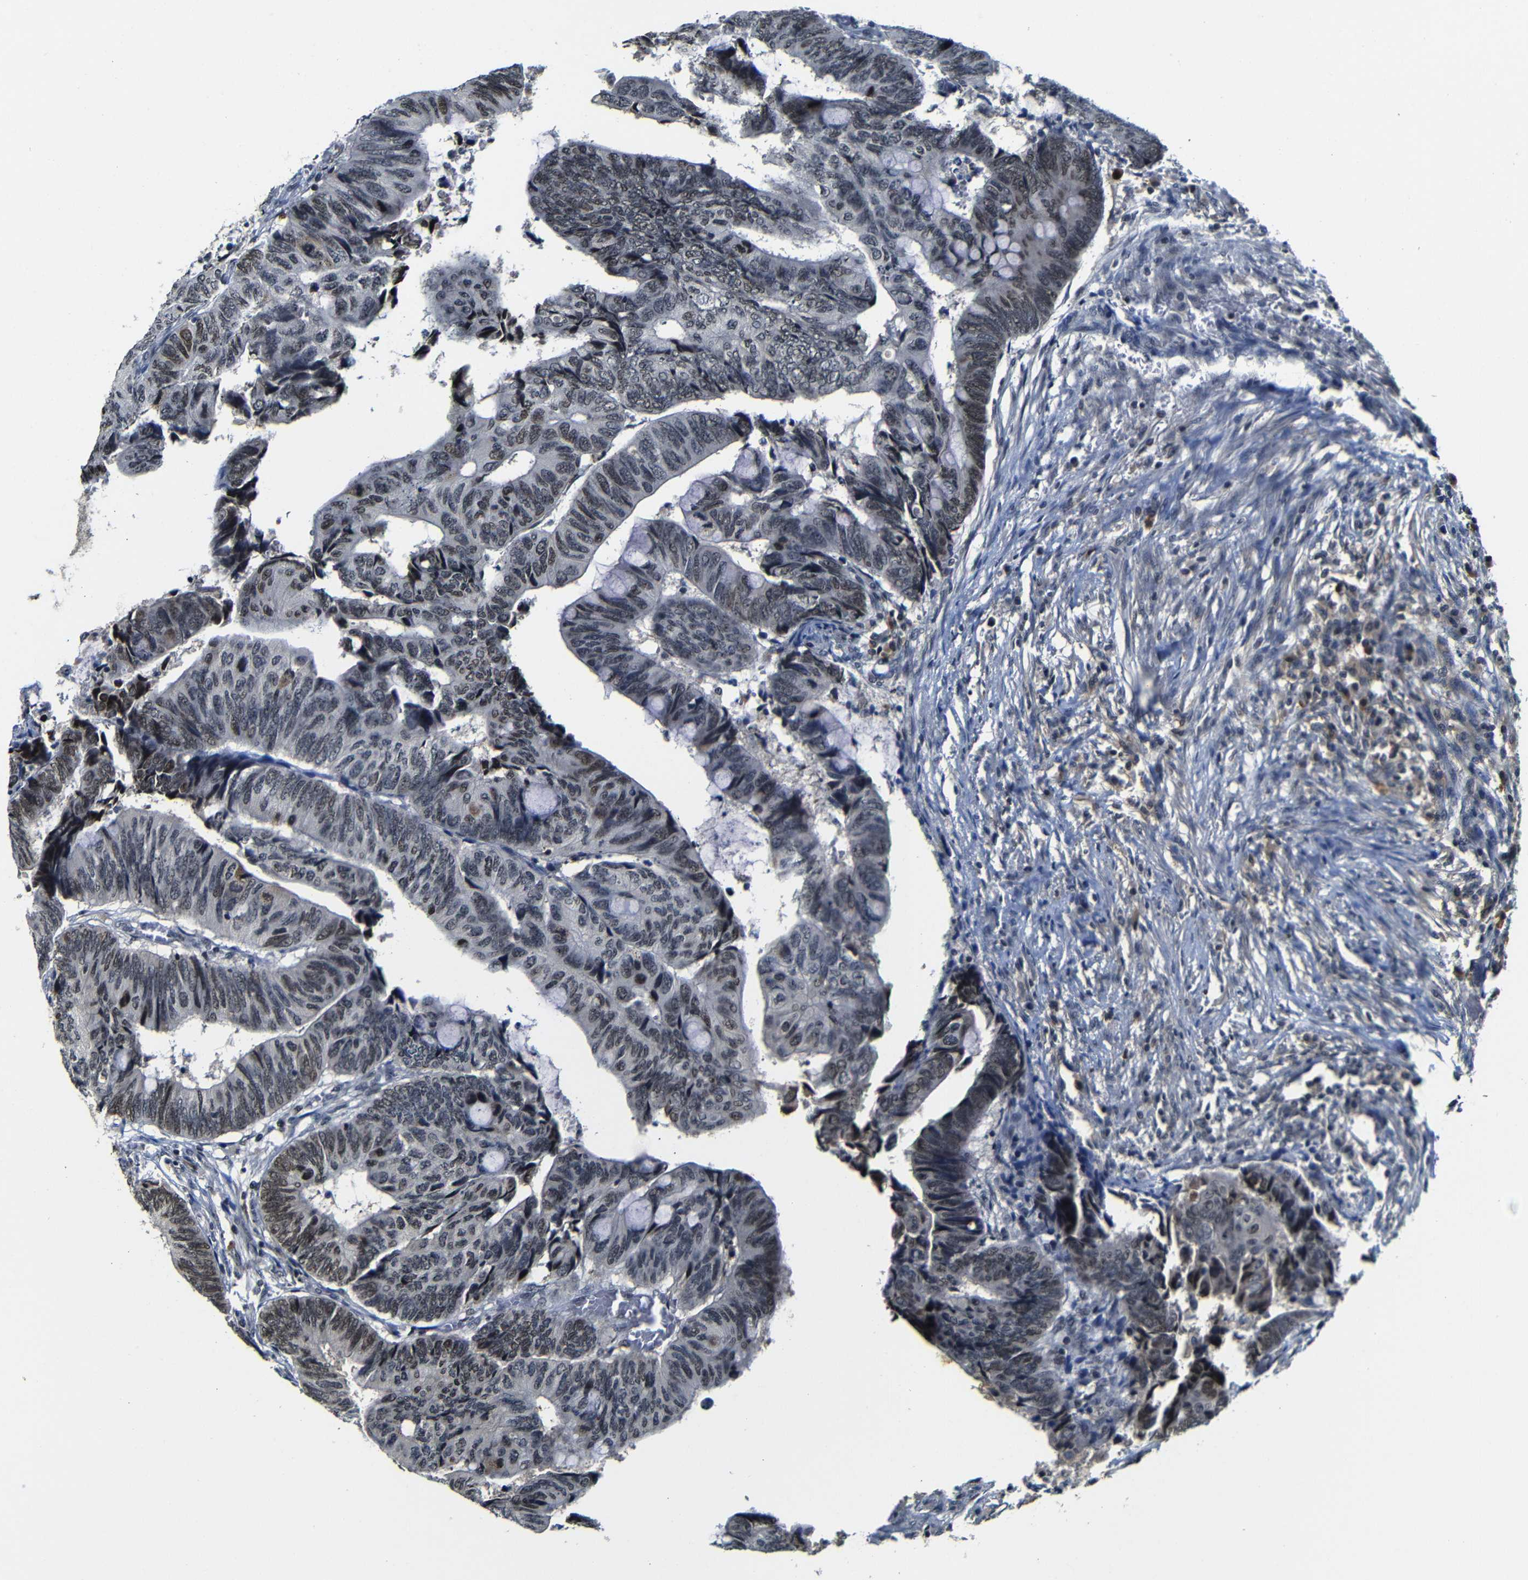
{"staining": {"intensity": "weak", "quantity": "<25%", "location": "nuclear"}, "tissue": "colorectal cancer", "cell_type": "Tumor cells", "image_type": "cancer", "snomed": [{"axis": "morphology", "description": "Normal tissue, NOS"}, {"axis": "morphology", "description": "Adenocarcinoma, NOS"}, {"axis": "topography", "description": "Rectum"}, {"axis": "topography", "description": "Peripheral nerve tissue"}], "caption": "This is a histopathology image of immunohistochemistry staining of colorectal cancer (adenocarcinoma), which shows no expression in tumor cells.", "gene": "MYC", "patient": {"sex": "male", "age": 92}}